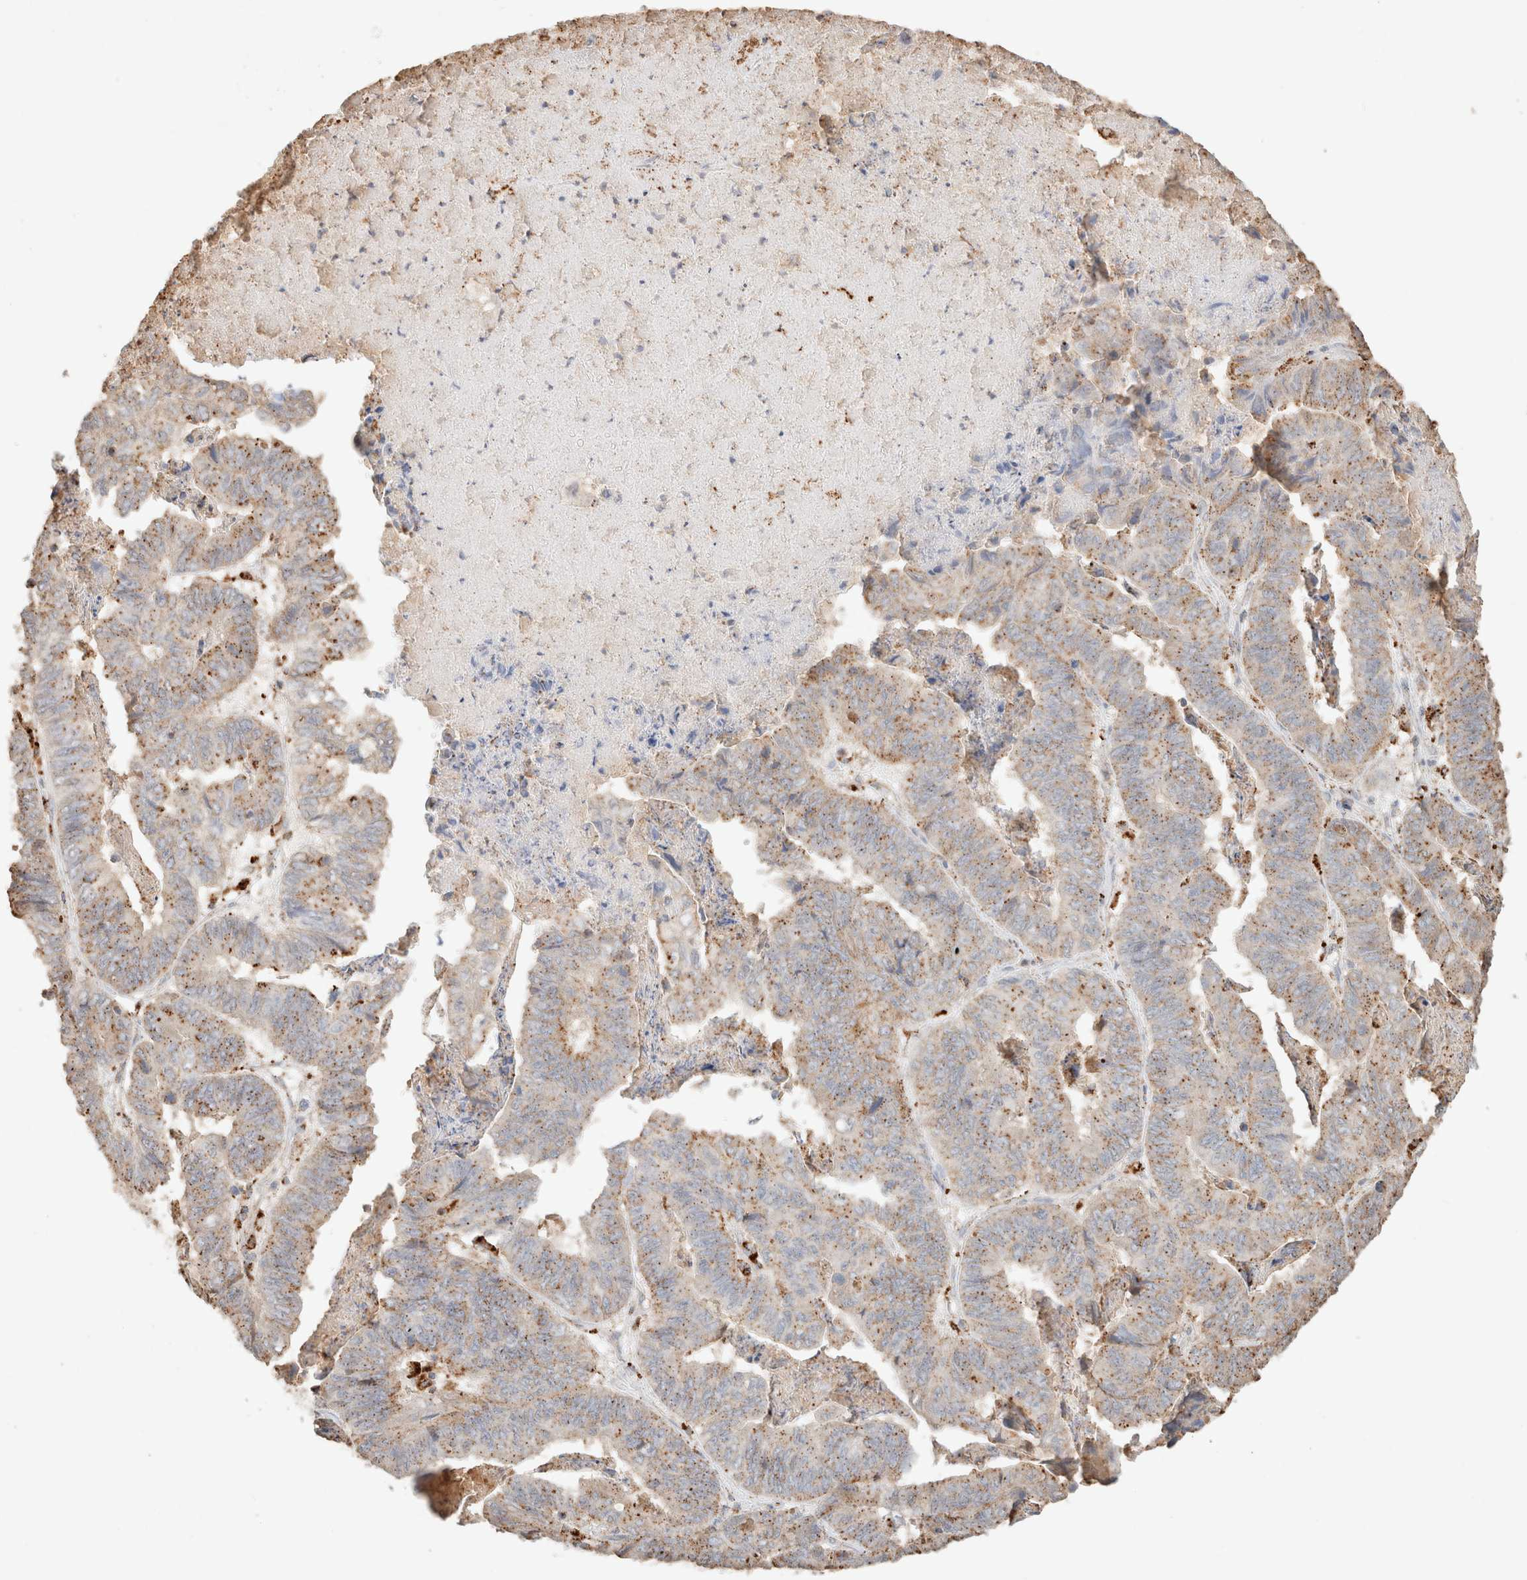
{"staining": {"intensity": "moderate", "quantity": "25%-75%", "location": "cytoplasmic/membranous"}, "tissue": "stomach cancer", "cell_type": "Tumor cells", "image_type": "cancer", "snomed": [{"axis": "morphology", "description": "Adenocarcinoma, NOS"}, {"axis": "topography", "description": "Stomach, lower"}], "caption": "Immunohistochemical staining of stomach cancer (adenocarcinoma) exhibits medium levels of moderate cytoplasmic/membranous protein expression in approximately 25%-75% of tumor cells.", "gene": "CTSC", "patient": {"sex": "male", "age": 77}}